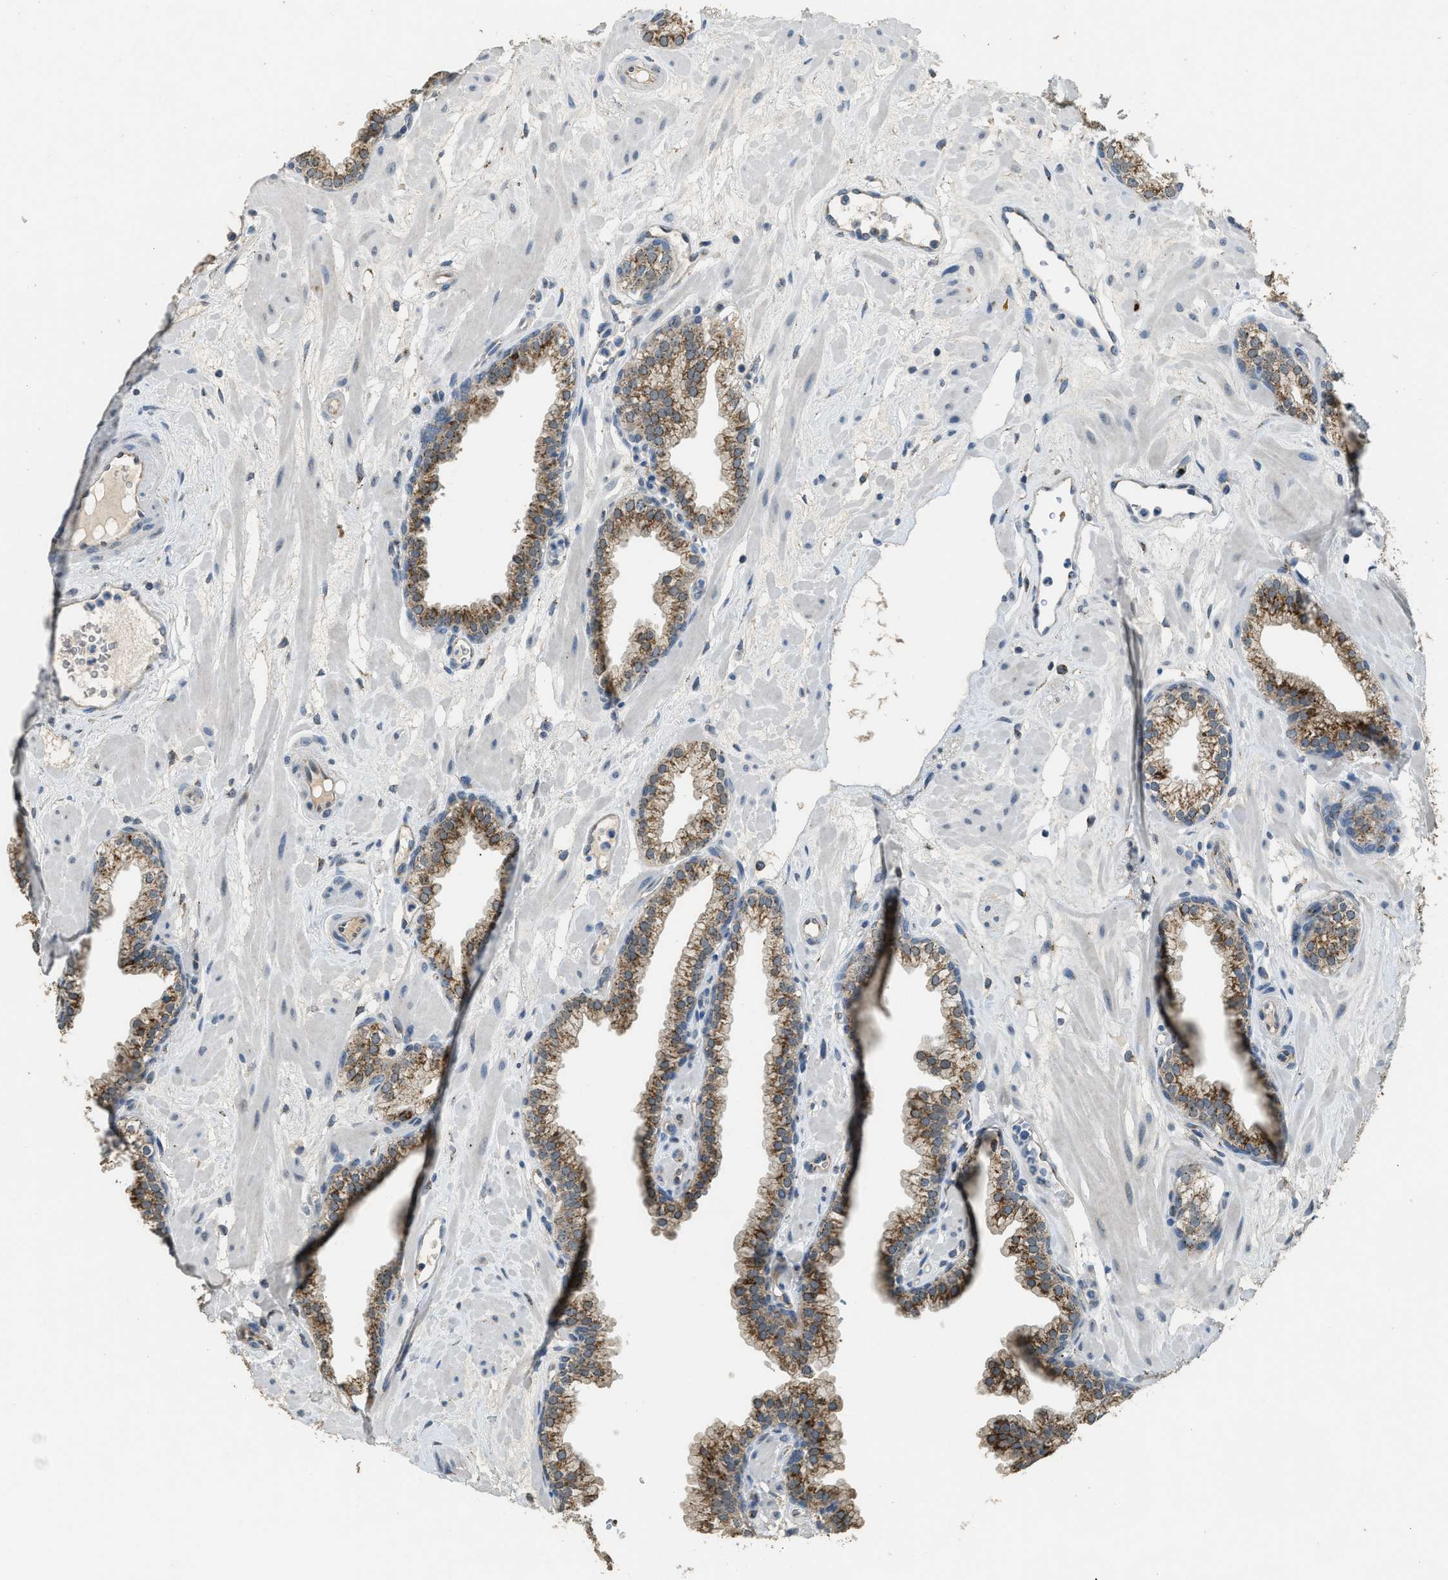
{"staining": {"intensity": "moderate", "quantity": ">75%", "location": "cytoplasmic/membranous"}, "tissue": "prostate", "cell_type": "Glandular cells", "image_type": "normal", "snomed": [{"axis": "morphology", "description": "Normal tissue, NOS"}, {"axis": "morphology", "description": "Urothelial carcinoma, Low grade"}, {"axis": "topography", "description": "Urinary bladder"}, {"axis": "topography", "description": "Prostate"}], "caption": "This micrograph displays normal prostate stained with immunohistochemistry (IHC) to label a protein in brown. The cytoplasmic/membranous of glandular cells show moderate positivity for the protein. Nuclei are counter-stained blue.", "gene": "IPO7", "patient": {"sex": "male", "age": 60}}